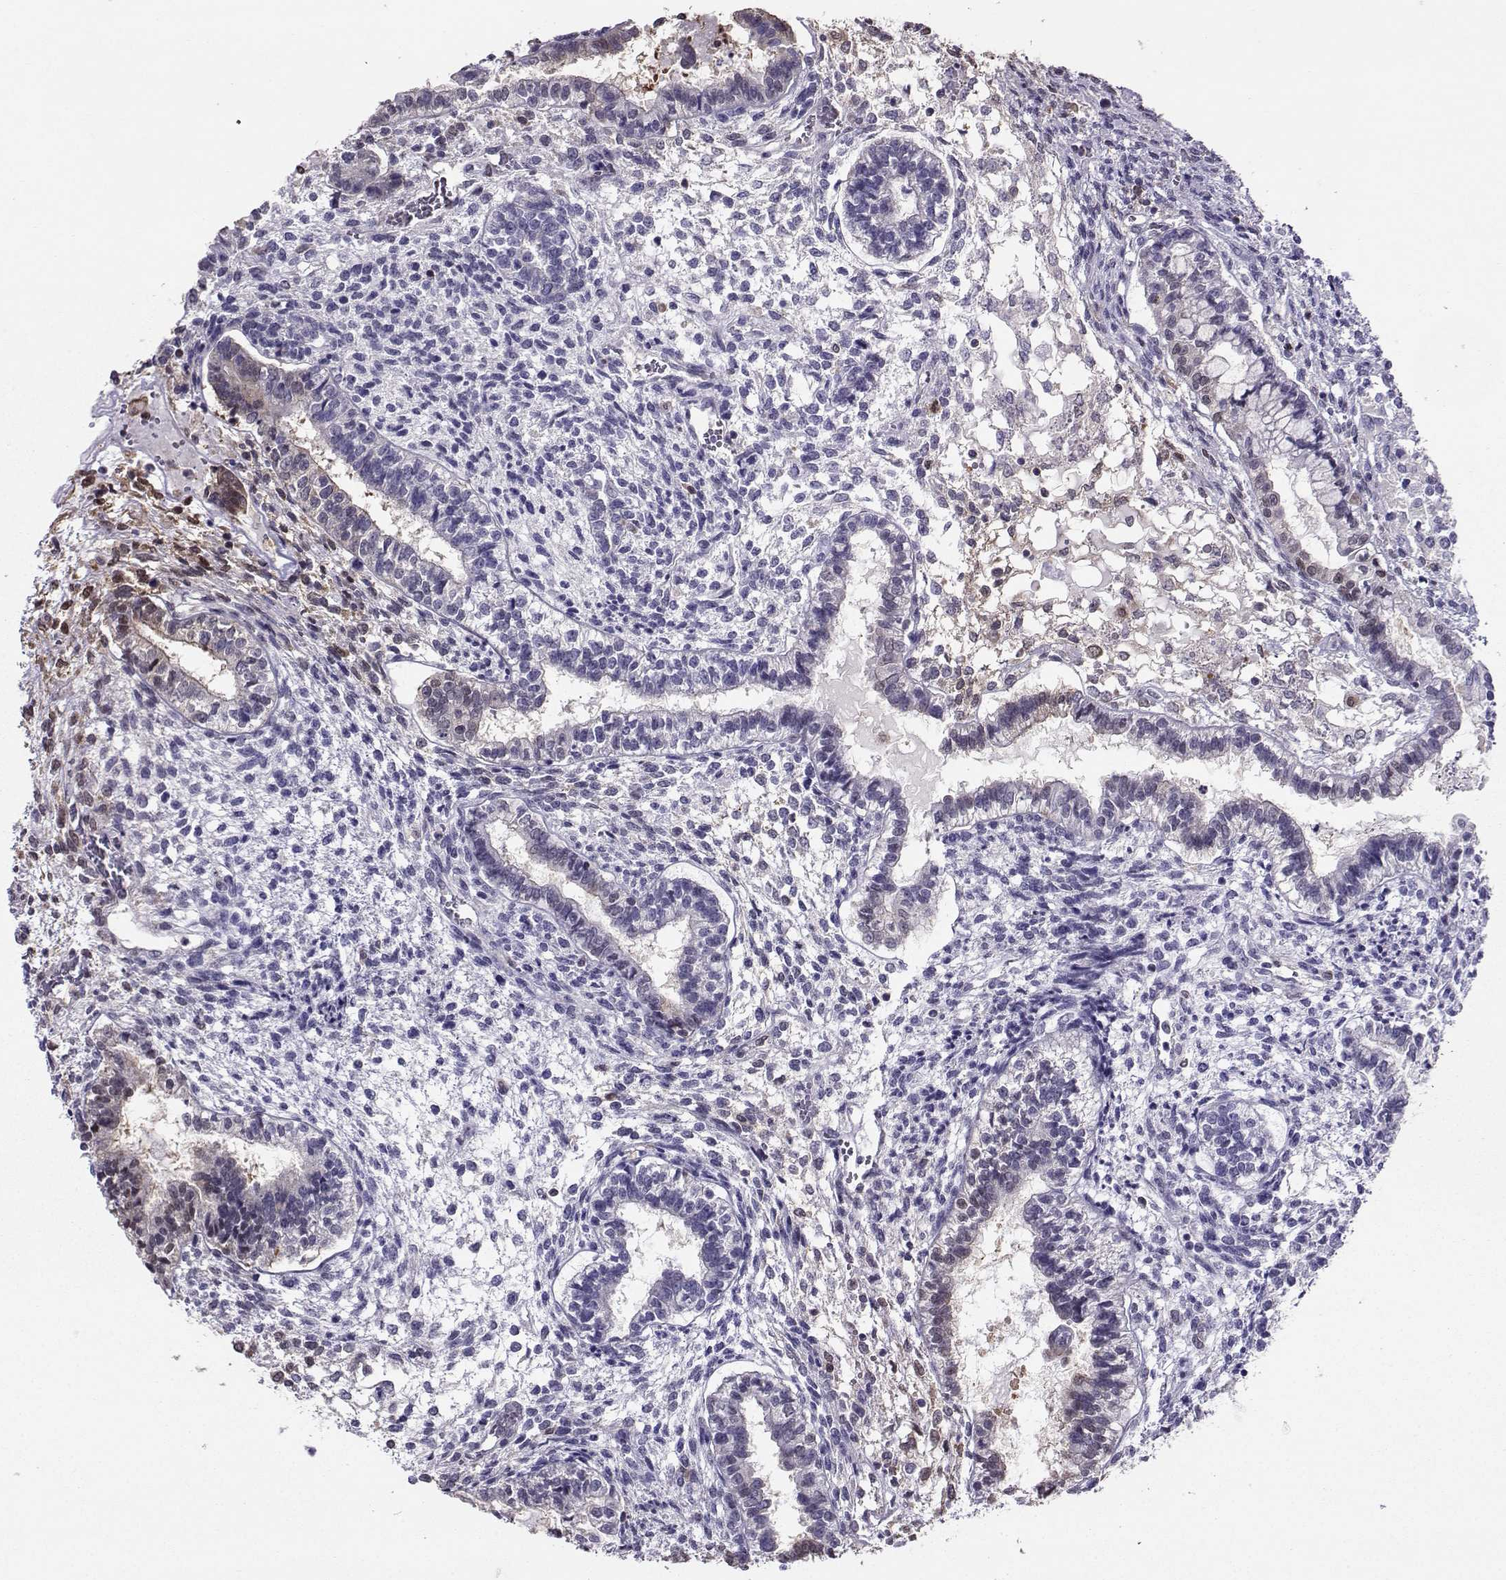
{"staining": {"intensity": "weak", "quantity": "<25%", "location": "cytoplasmic/membranous"}, "tissue": "testis cancer", "cell_type": "Tumor cells", "image_type": "cancer", "snomed": [{"axis": "morphology", "description": "Carcinoma, Embryonal, NOS"}, {"axis": "topography", "description": "Testis"}], "caption": "The IHC micrograph has no significant staining in tumor cells of testis embryonal carcinoma tissue.", "gene": "PGK1", "patient": {"sex": "male", "age": 37}}